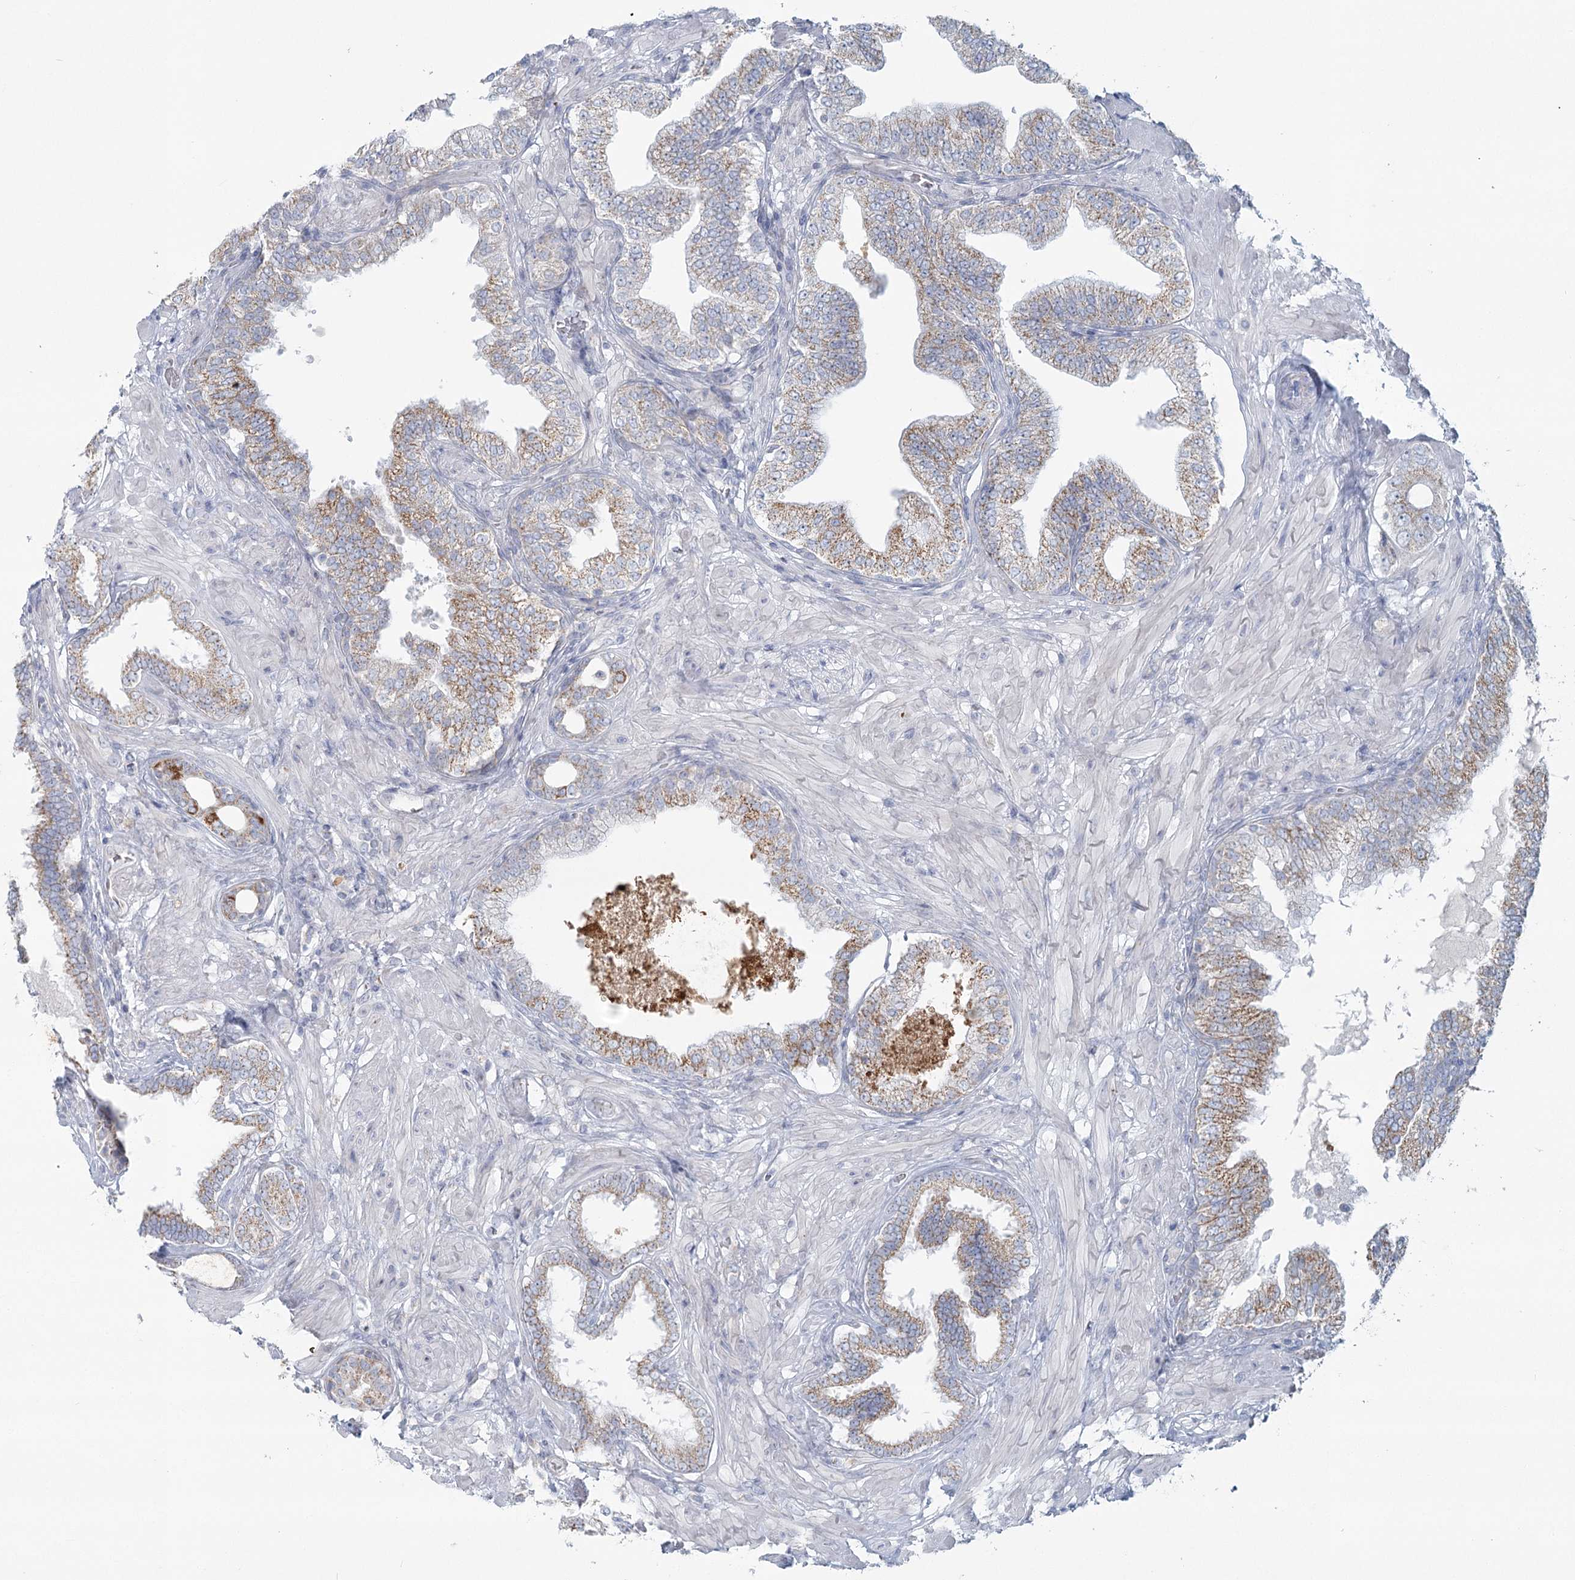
{"staining": {"intensity": "moderate", "quantity": "25%-75%", "location": "cytoplasmic/membranous"}, "tissue": "prostate cancer", "cell_type": "Tumor cells", "image_type": "cancer", "snomed": [{"axis": "morphology", "description": "Adenocarcinoma, High grade"}, {"axis": "topography", "description": "Prostate"}], "caption": "Immunohistochemistry (DAB) staining of human prostate cancer exhibits moderate cytoplasmic/membranous protein positivity in about 25%-75% of tumor cells. (DAB (3,3'-diaminobenzidine) = brown stain, brightfield microscopy at high magnification).", "gene": "BPHL", "patient": {"sex": "male", "age": 59}}